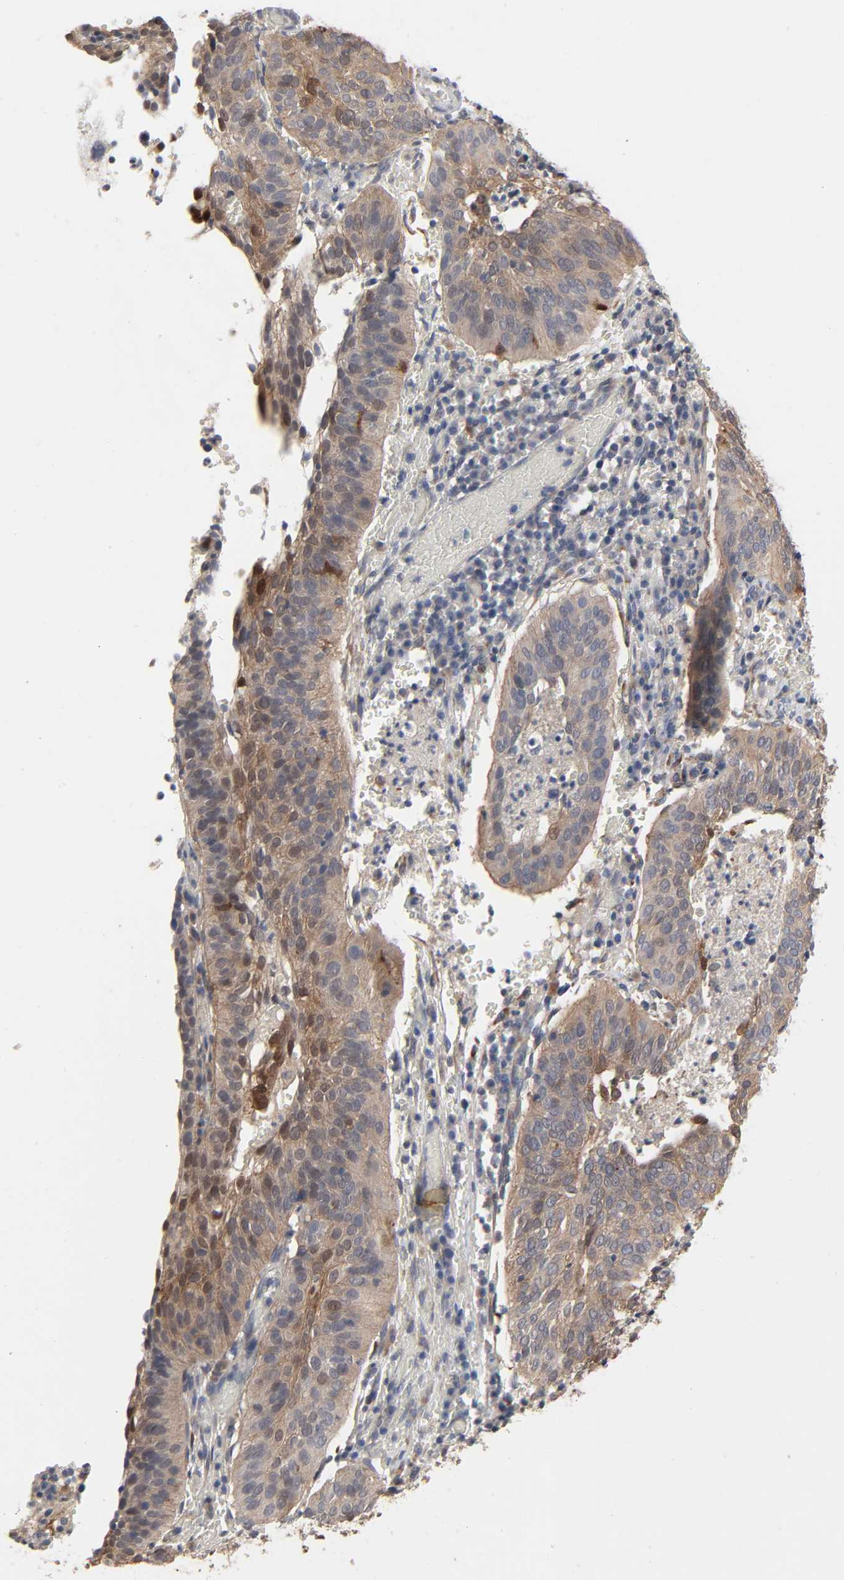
{"staining": {"intensity": "weak", "quantity": ">75%", "location": "cytoplasmic/membranous,nuclear"}, "tissue": "cervical cancer", "cell_type": "Tumor cells", "image_type": "cancer", "snomed": [{"axis": "morphology", "description": "Squamous cell carcinoma, NOS"}, {"axis": "topography", "description": "Cervix"}], "caption": "IHC histopathology image of human squamous cell carcinoma (cervical) stained for a protein (brown), which reveals low levels of weak cytoplasmic/membranous and nuclear expression in approximately >75% of tumor cells.", "gene": "NDRG2", "patient": {"sex": "female", "age": 39}}